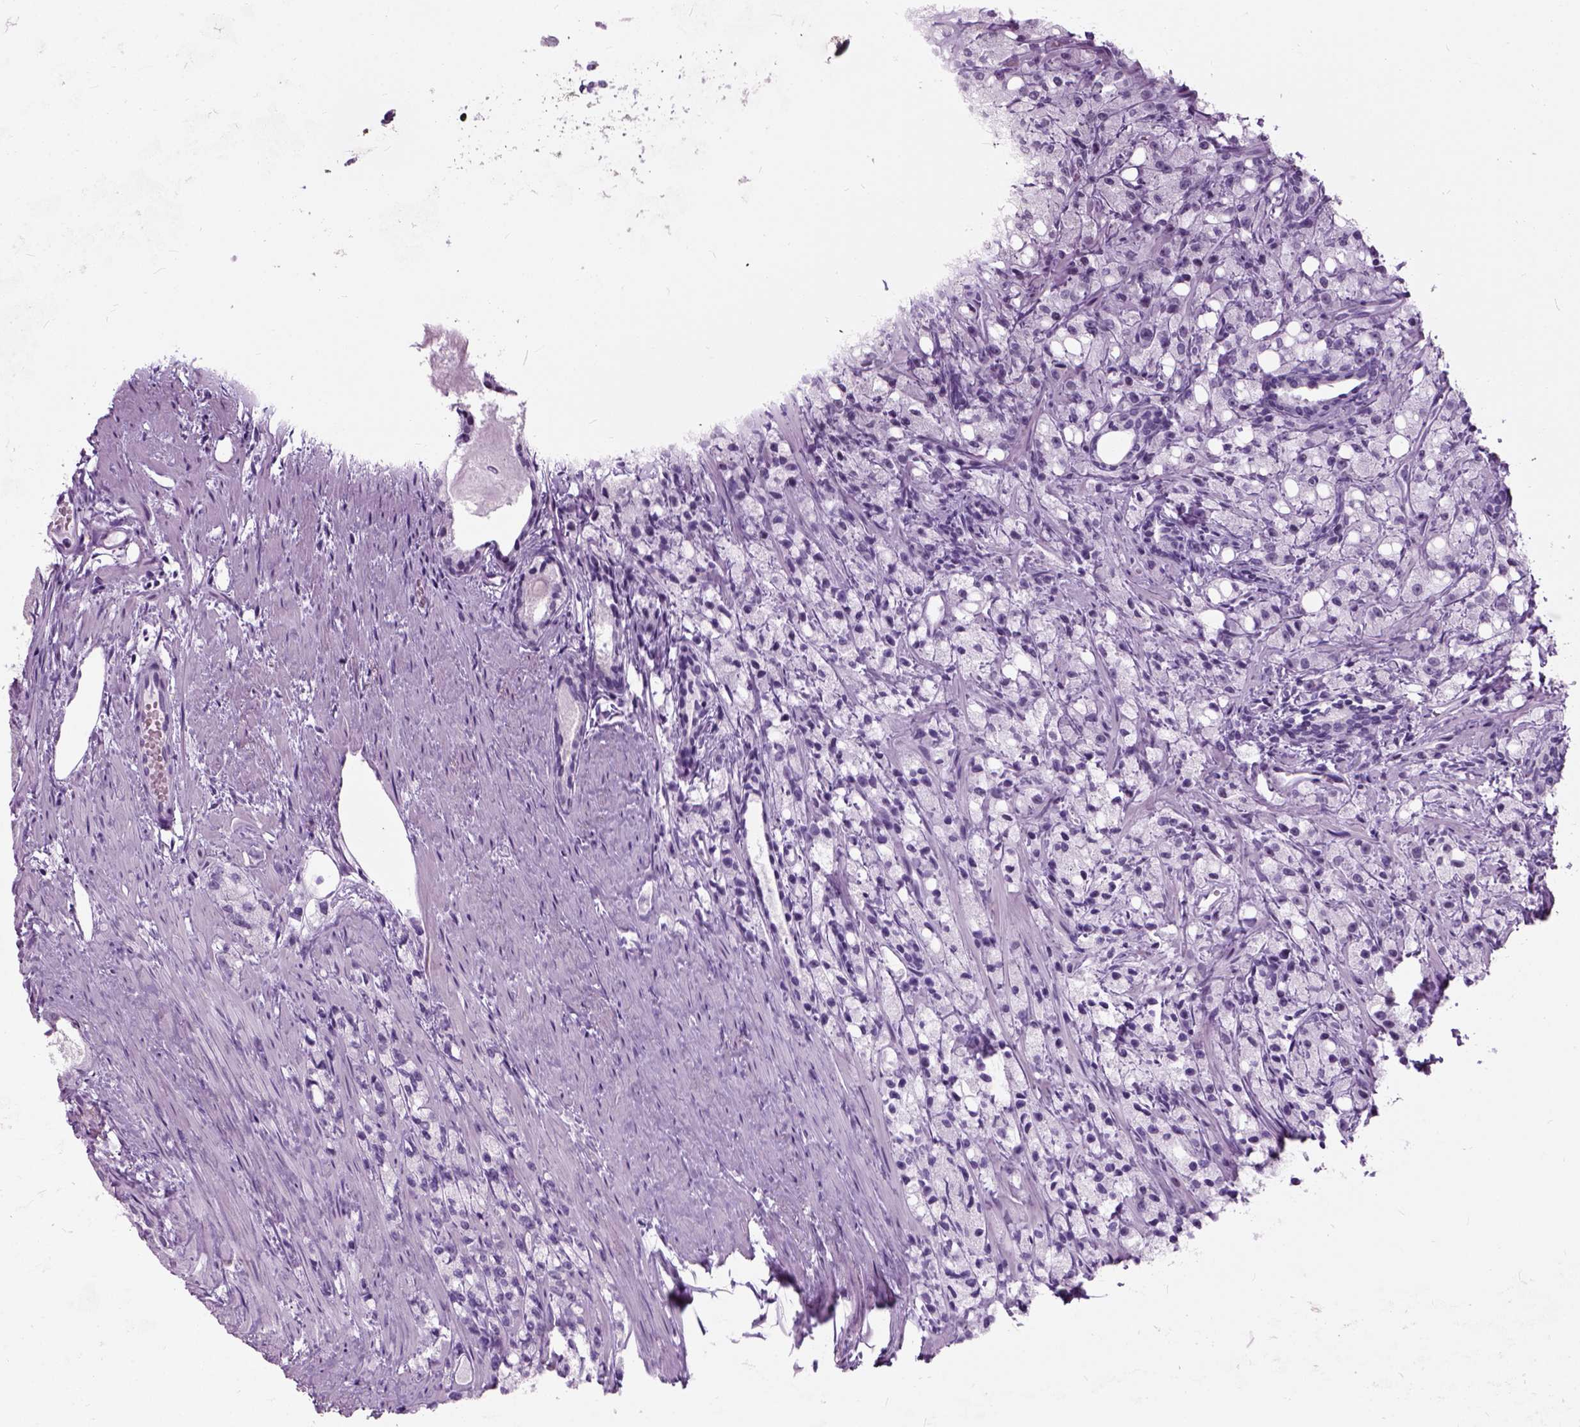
{"staining": {"intensity": "negative", "quantity": "none", "location": "none"}, "tissue": "prostate cancer", "cell_type": "Tumor cells", "image_type": "cancer", "snomed": [{"axis": "morphology", "description": "Adenocarcinoma, High grade"}, {"axis": "topography", "description": "Prostate"}], "caption": "IHC micrograph of high-grade adenocarcinoma (prostate) stained for a protein (brown), which exhibits no staining in tumor cells.", "gene": "AXDND1", "patient": {"sex": "male", "age": 75}}